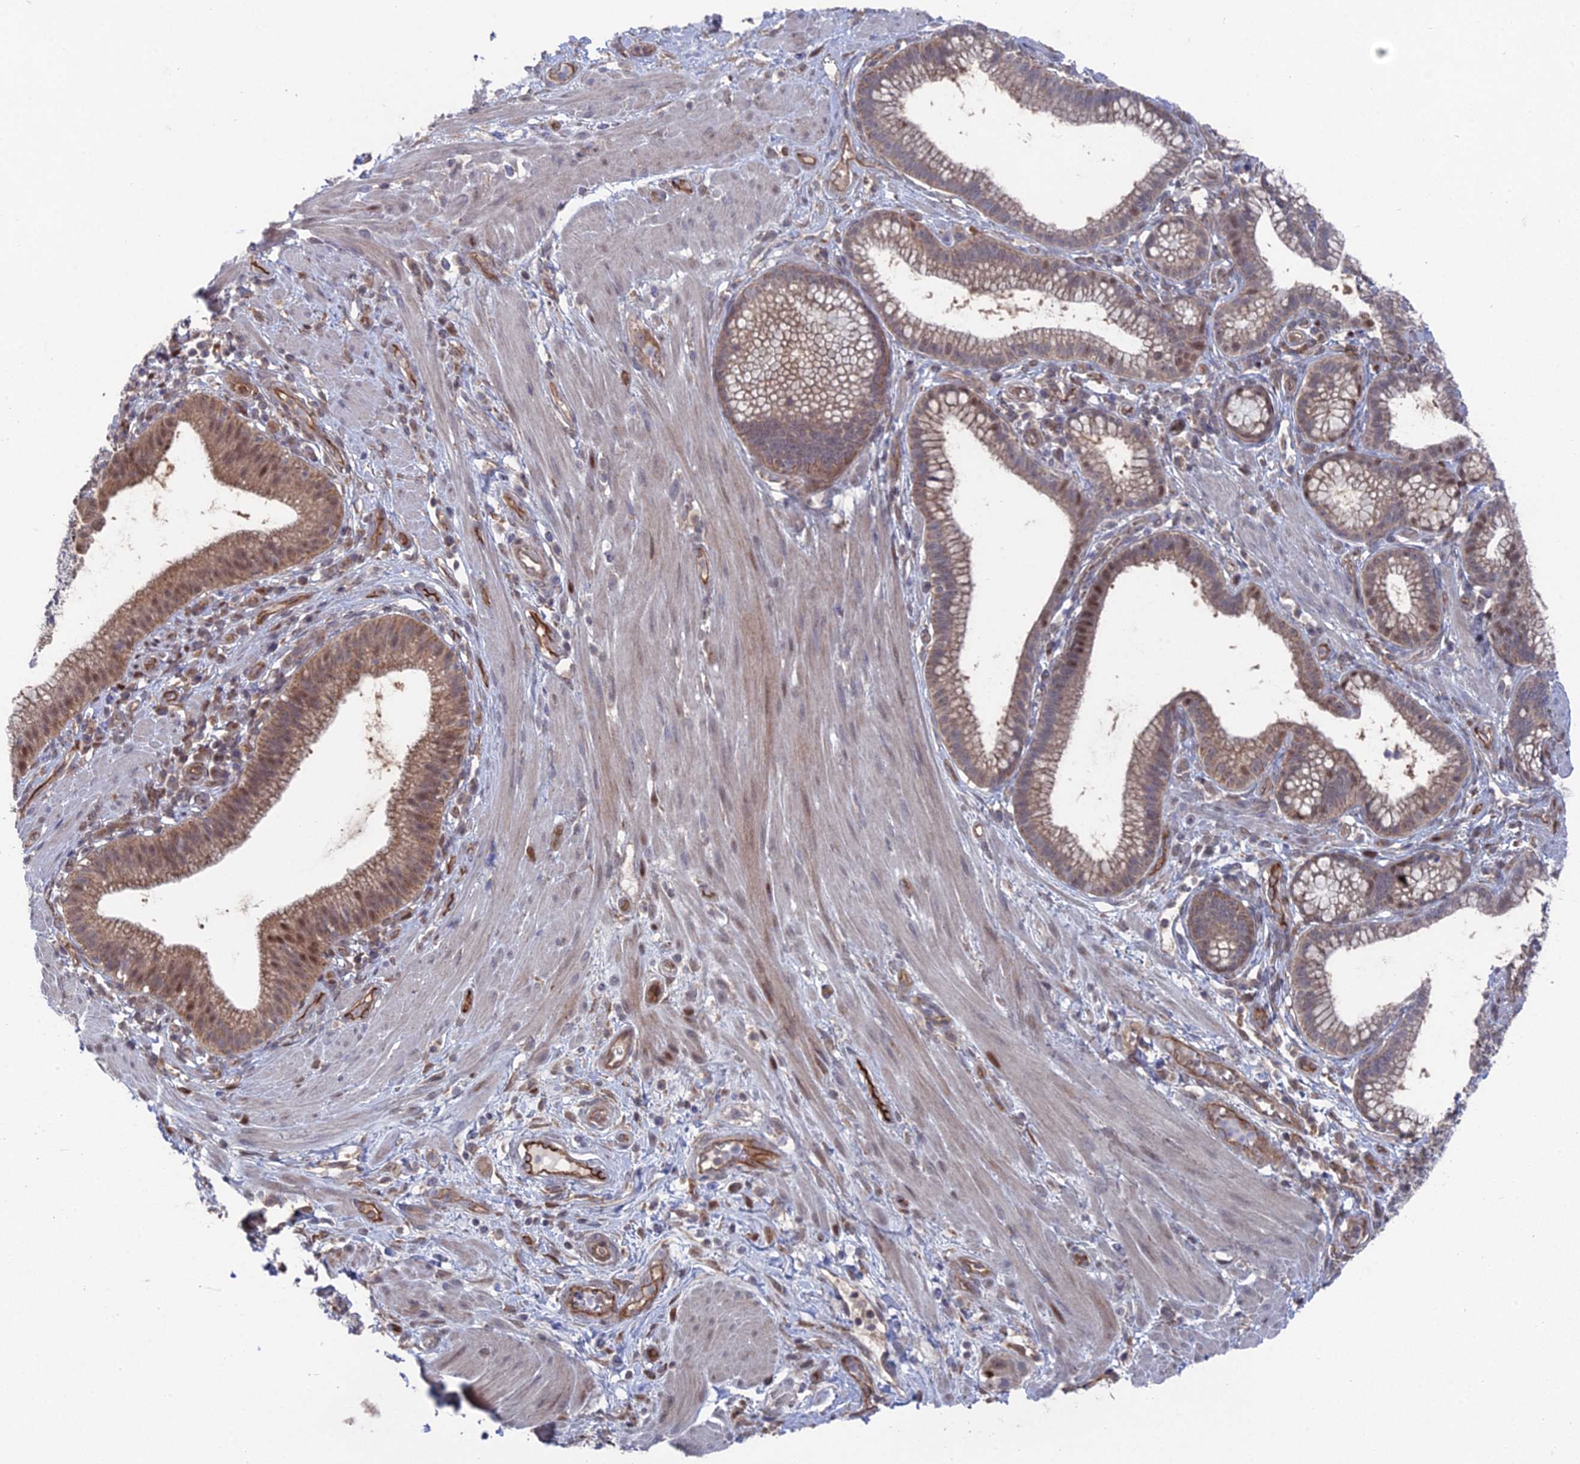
{"staining": {"intensity": "weak", "quantity": ">75%", "location": "cytoplasmic/membranous,nuclear"}, "tissue": "pancreatic cancer", "cell_type": "Tumor cells", "image_type": "cancer", "snomed": [{"axis": "morphology", "description": "Adenocarcinoma, NOS"}, {"axis": "topography", "description": "Pancreas"}], "caption": "An image of human pancreatic cancer (adenocarcinoma) stained for a protein reveals weak cytoplasmic/membranous and nuclear brown staining in tumor cells.", "gene": "UNC5D", "patient": {"sex": "male", "age": 72}}